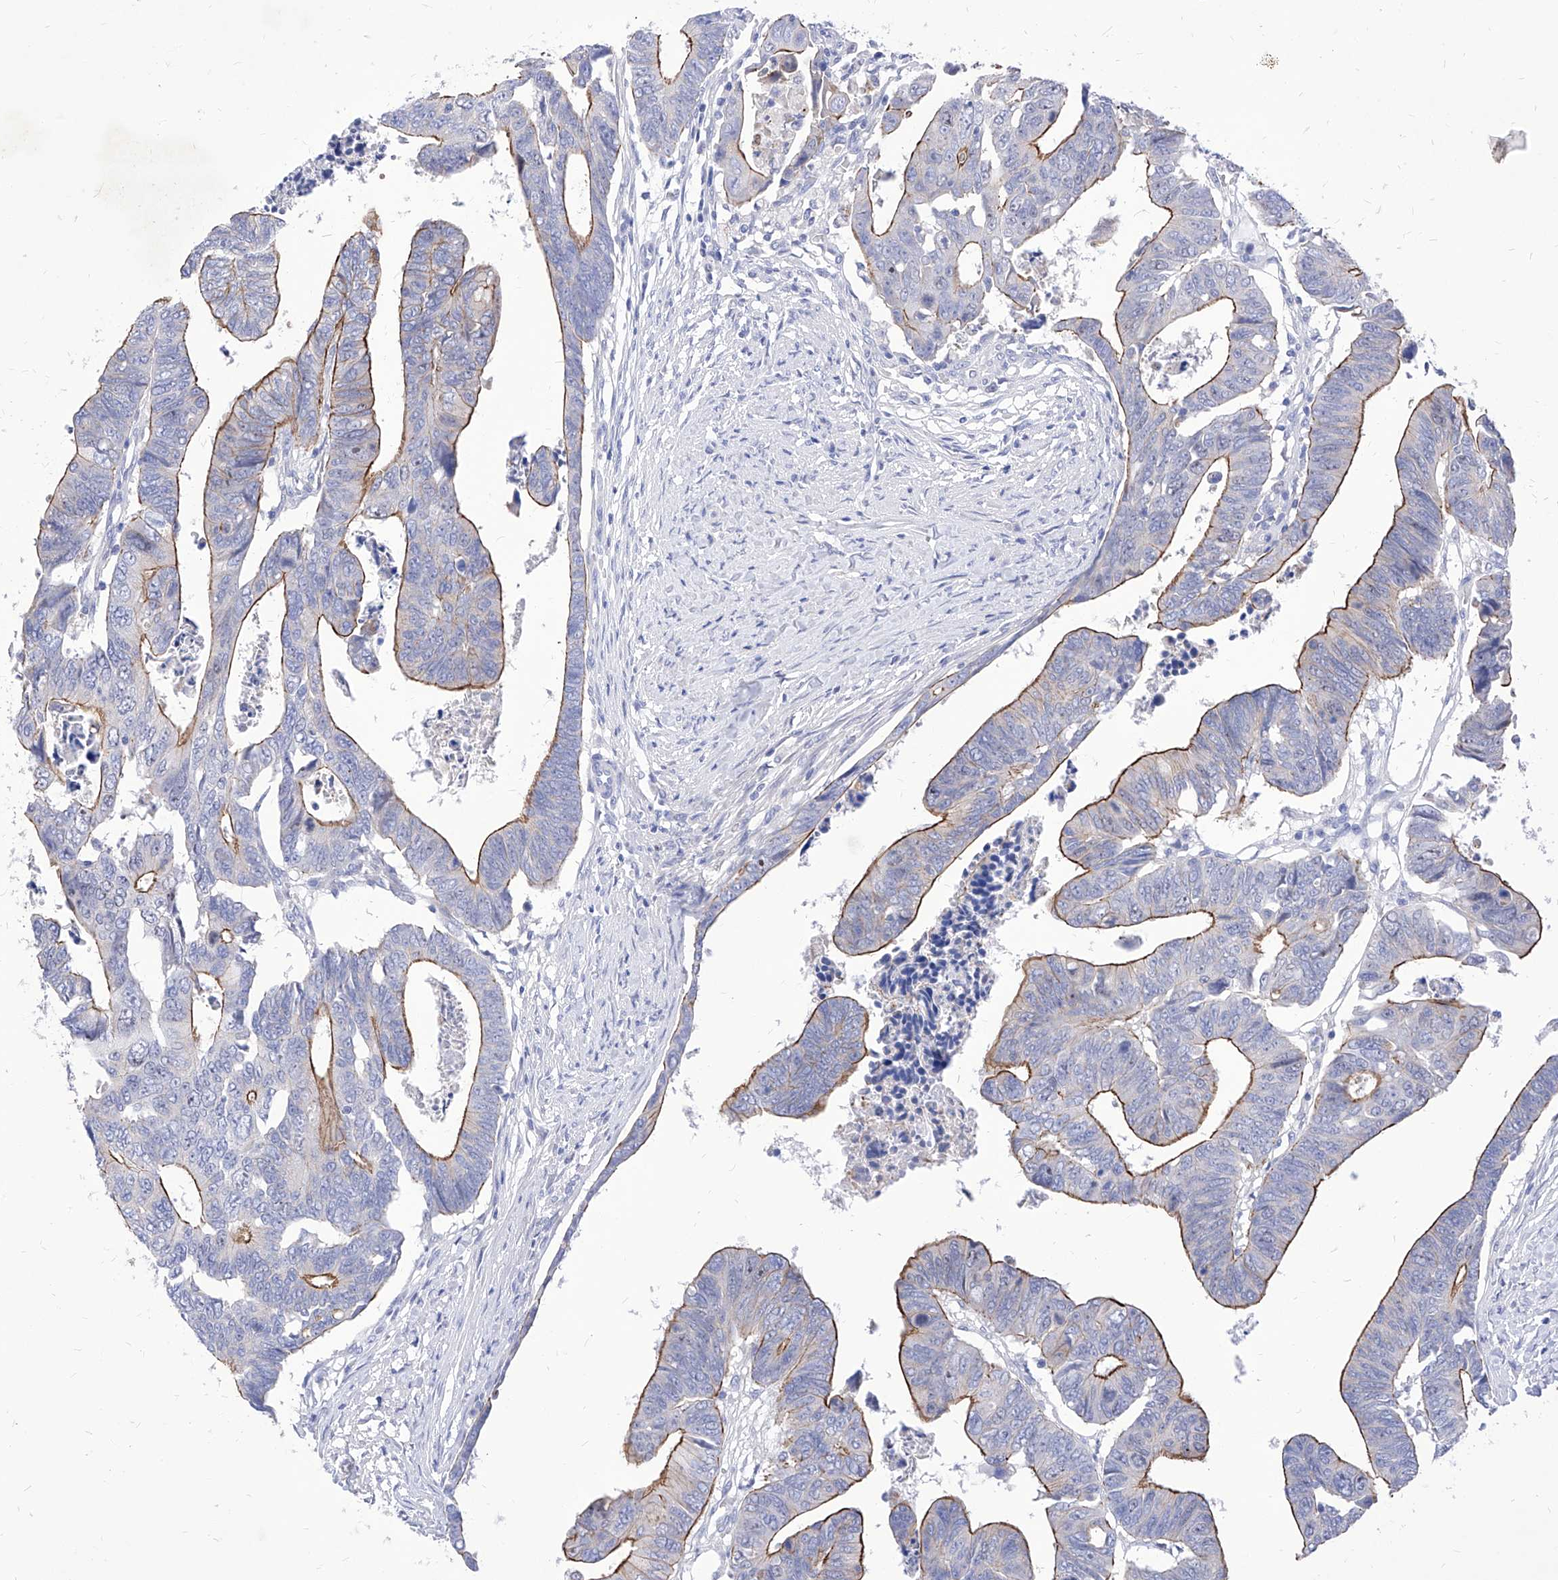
{"staining": {"intensity": "strong", "quantity": "25%-75%", "location": "cytoplasmic/membranous"}, "tissue": "colorectal cancer", "cell_type": "Tumor cells", "image_type": "cancer", "snomed": [{"axis": "morphology", "description": "Adenocarcinoma, NOS"}, {"axis": "topography", "description": "Rectum"}], "caption": "Protein analysis of colorectal cancer tissue exhibits strong cytoplasmic/membranous staining in about 25%-75% of tumor cells.", "gene": "VAX1", "patient": {"sex": "female", "age": 65}}